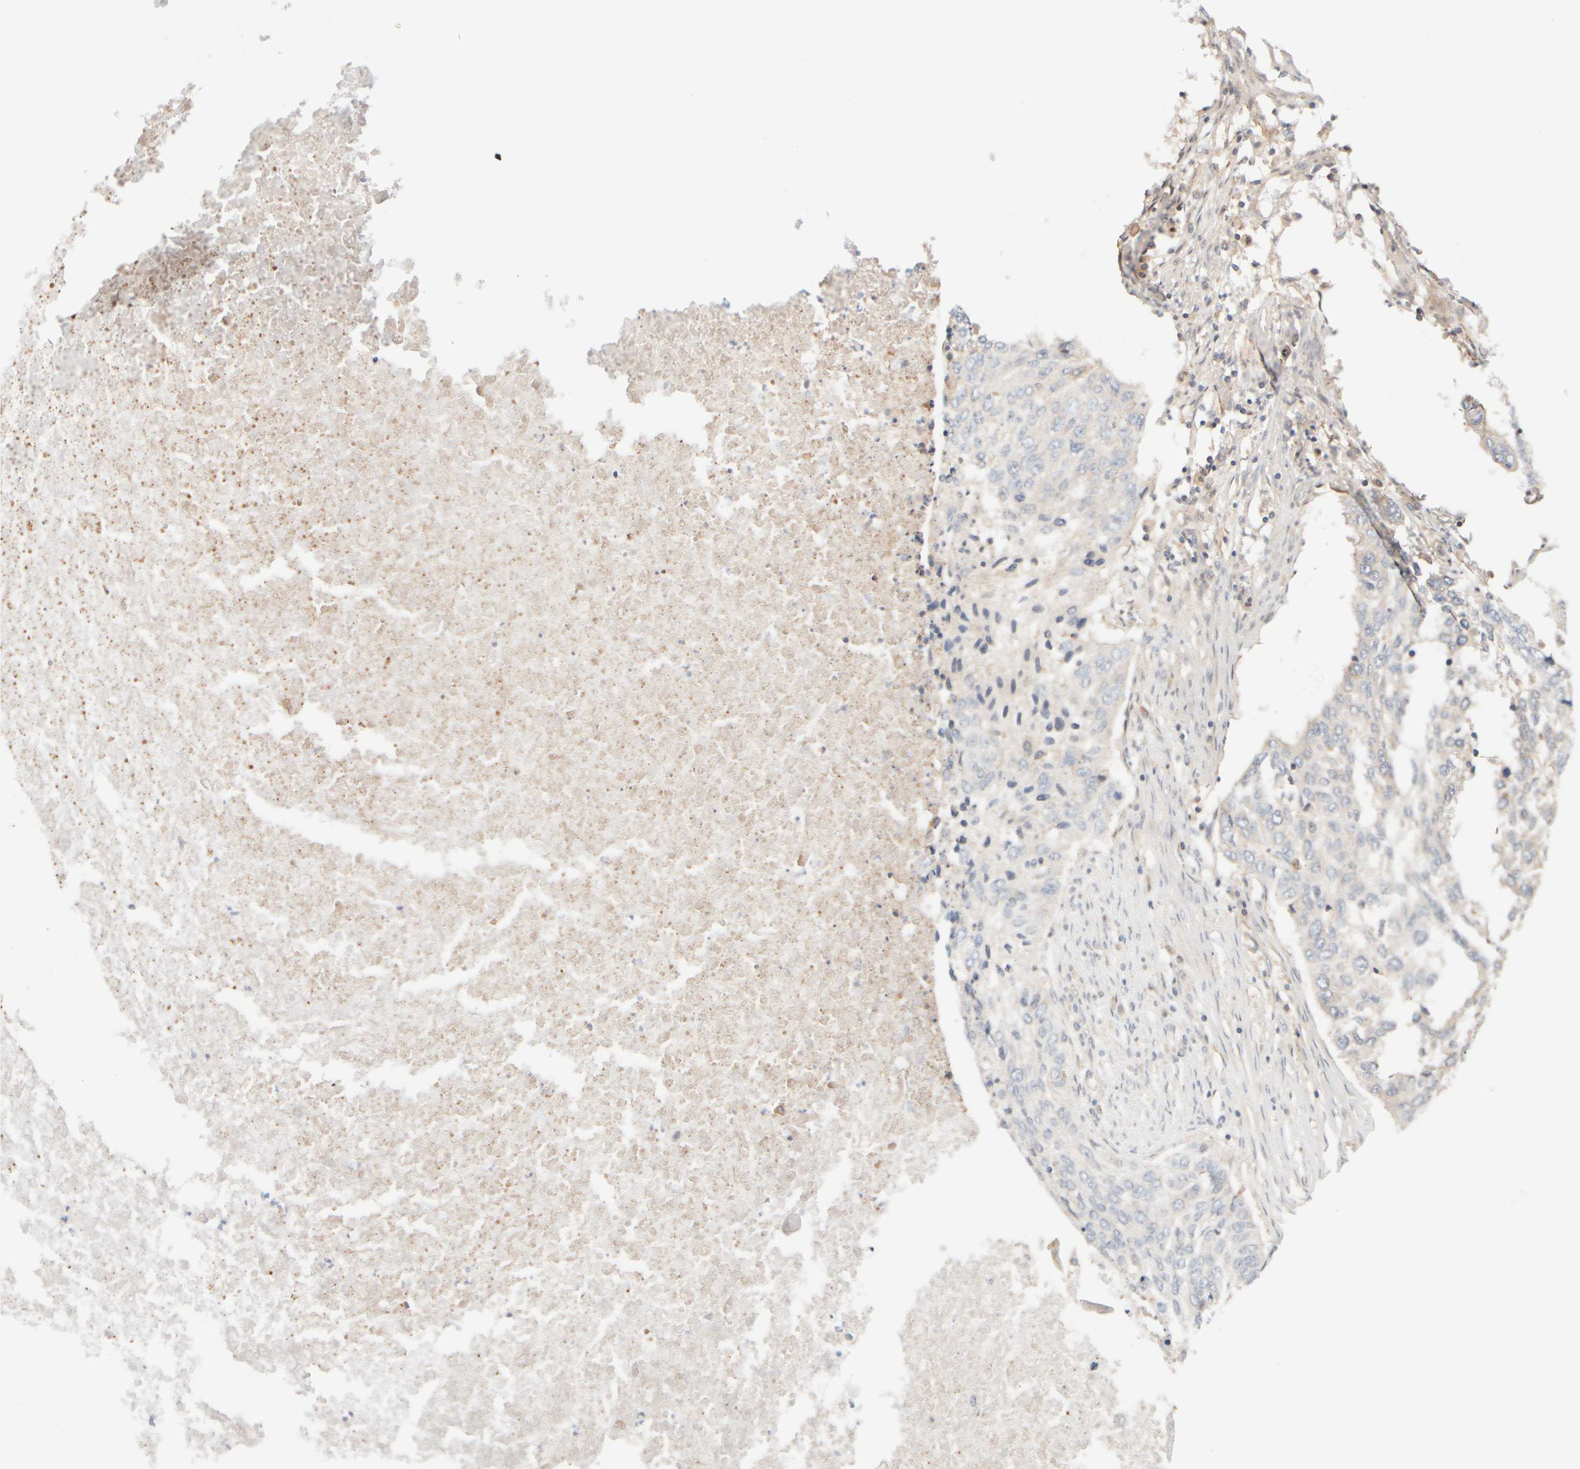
{"staining": {"intensity": "negative", "quantity": "none", "location": "none"}, "tissue": "lung cancer", "cell_type": "Tumor cells", "image_type": "cancer", "snomed": [{"axis": "morphology", "description": "Squamous cell carcinoma, NOS"}, {"axis": "topography", "description": "Lung"}], "caption": "A micrograph of lung squamous cell carcinoma stained for a protein shows no brown staining in tumor cells.", "gene": "RABEP1", "patient": {"sex": "female", "age": 63}}